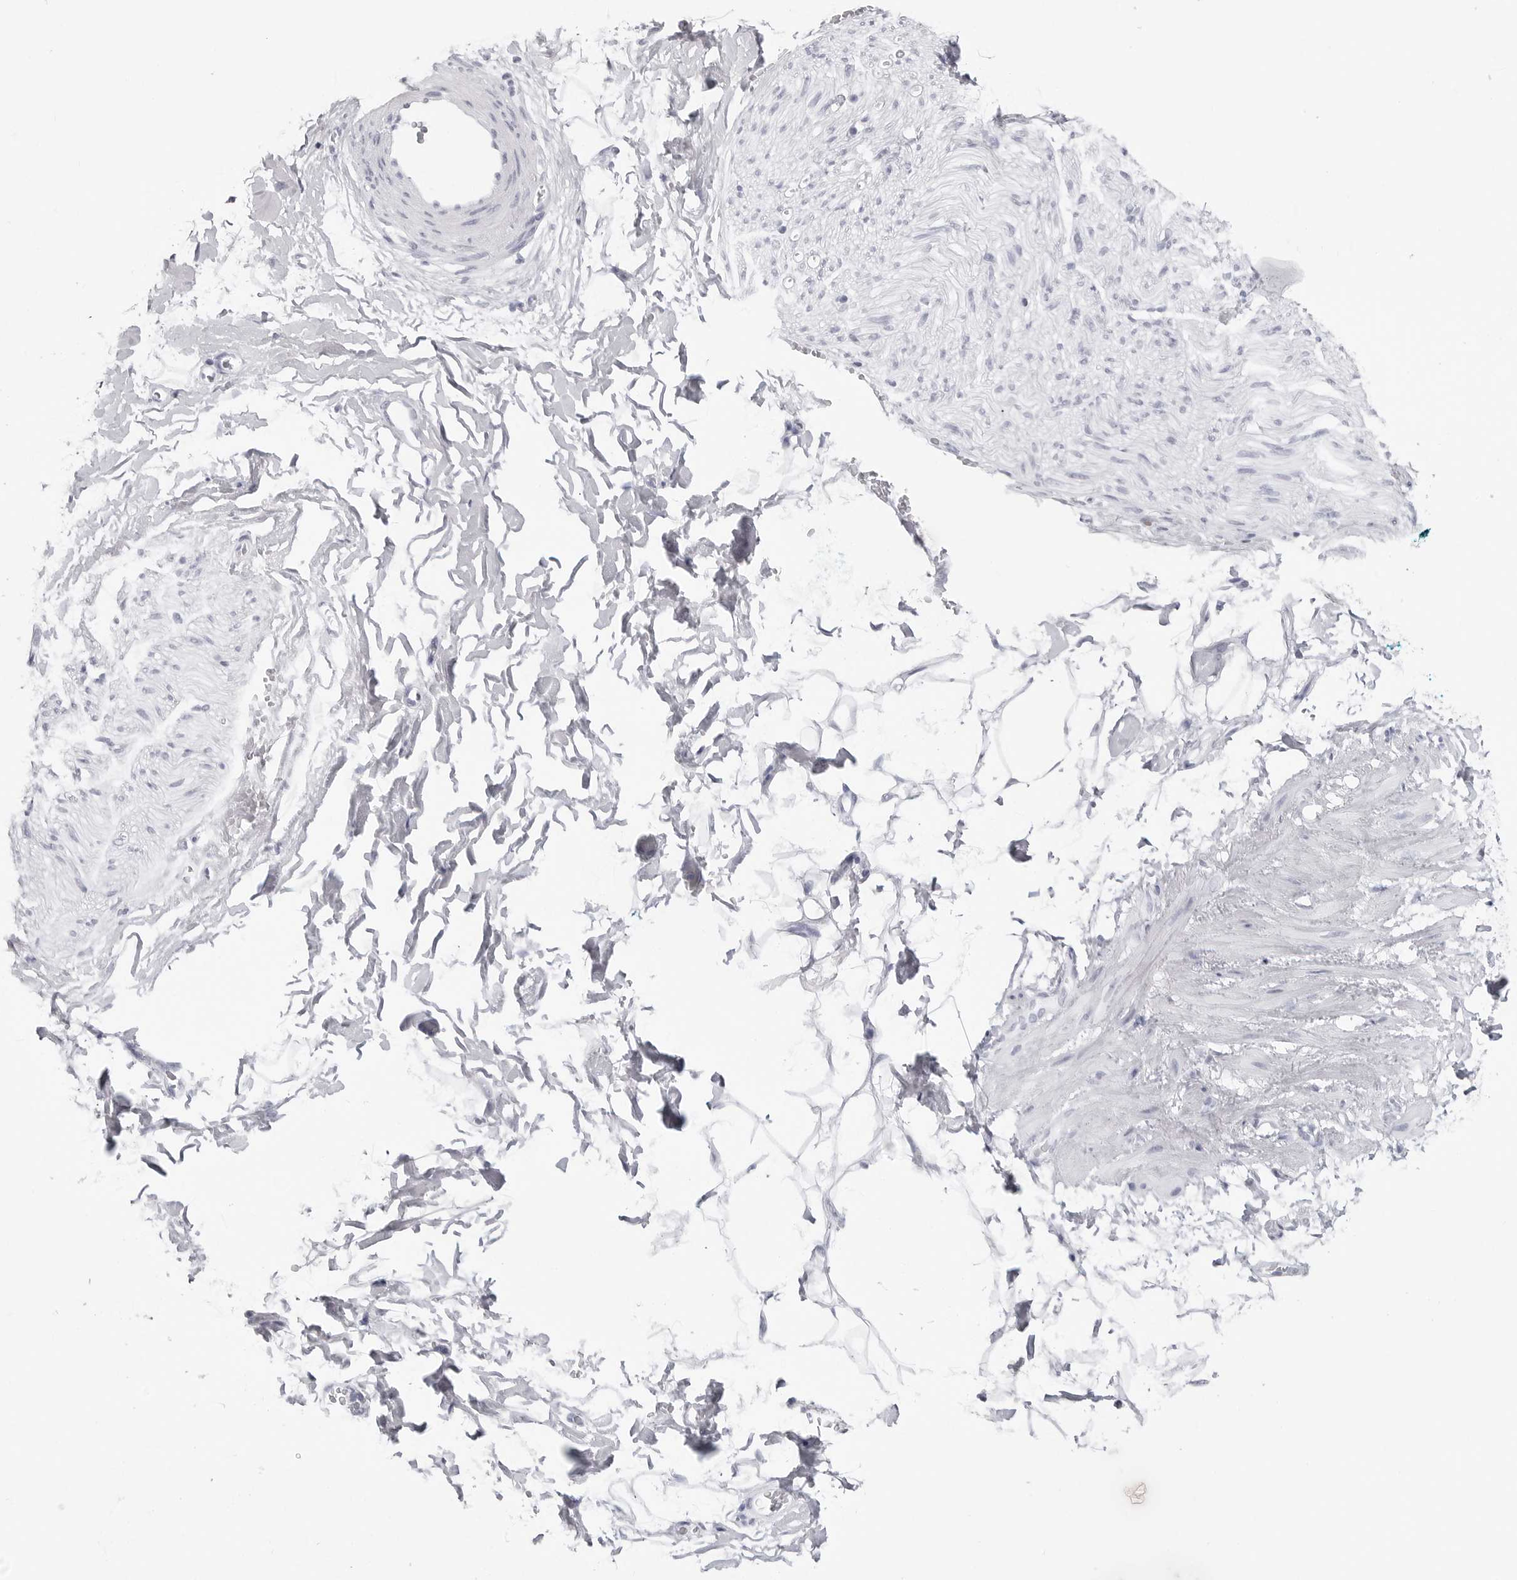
{"staining": {"intensity": "negative", "quantity": "none", "location": "none"}, "tissue": "adipose tissue", "cell_type": "Adipocytes", "image_type": "normal", "snomed": [{"axis": "morphology", "description": "Normal tissue, NOS"}, {"axis": "morphology", "description": "Adenocarcinoma, NOS"}, {"axis": "topography", "description": "Pancreas"}, {"axis": "topography", "description": "Peripheral nerve tissue"}], "caption": "Photomicrograph shows no protein staining in adipocytes of benign adipose tissue.", "gene": "CST2", "patient": {"sex": "male", "age": 59}}